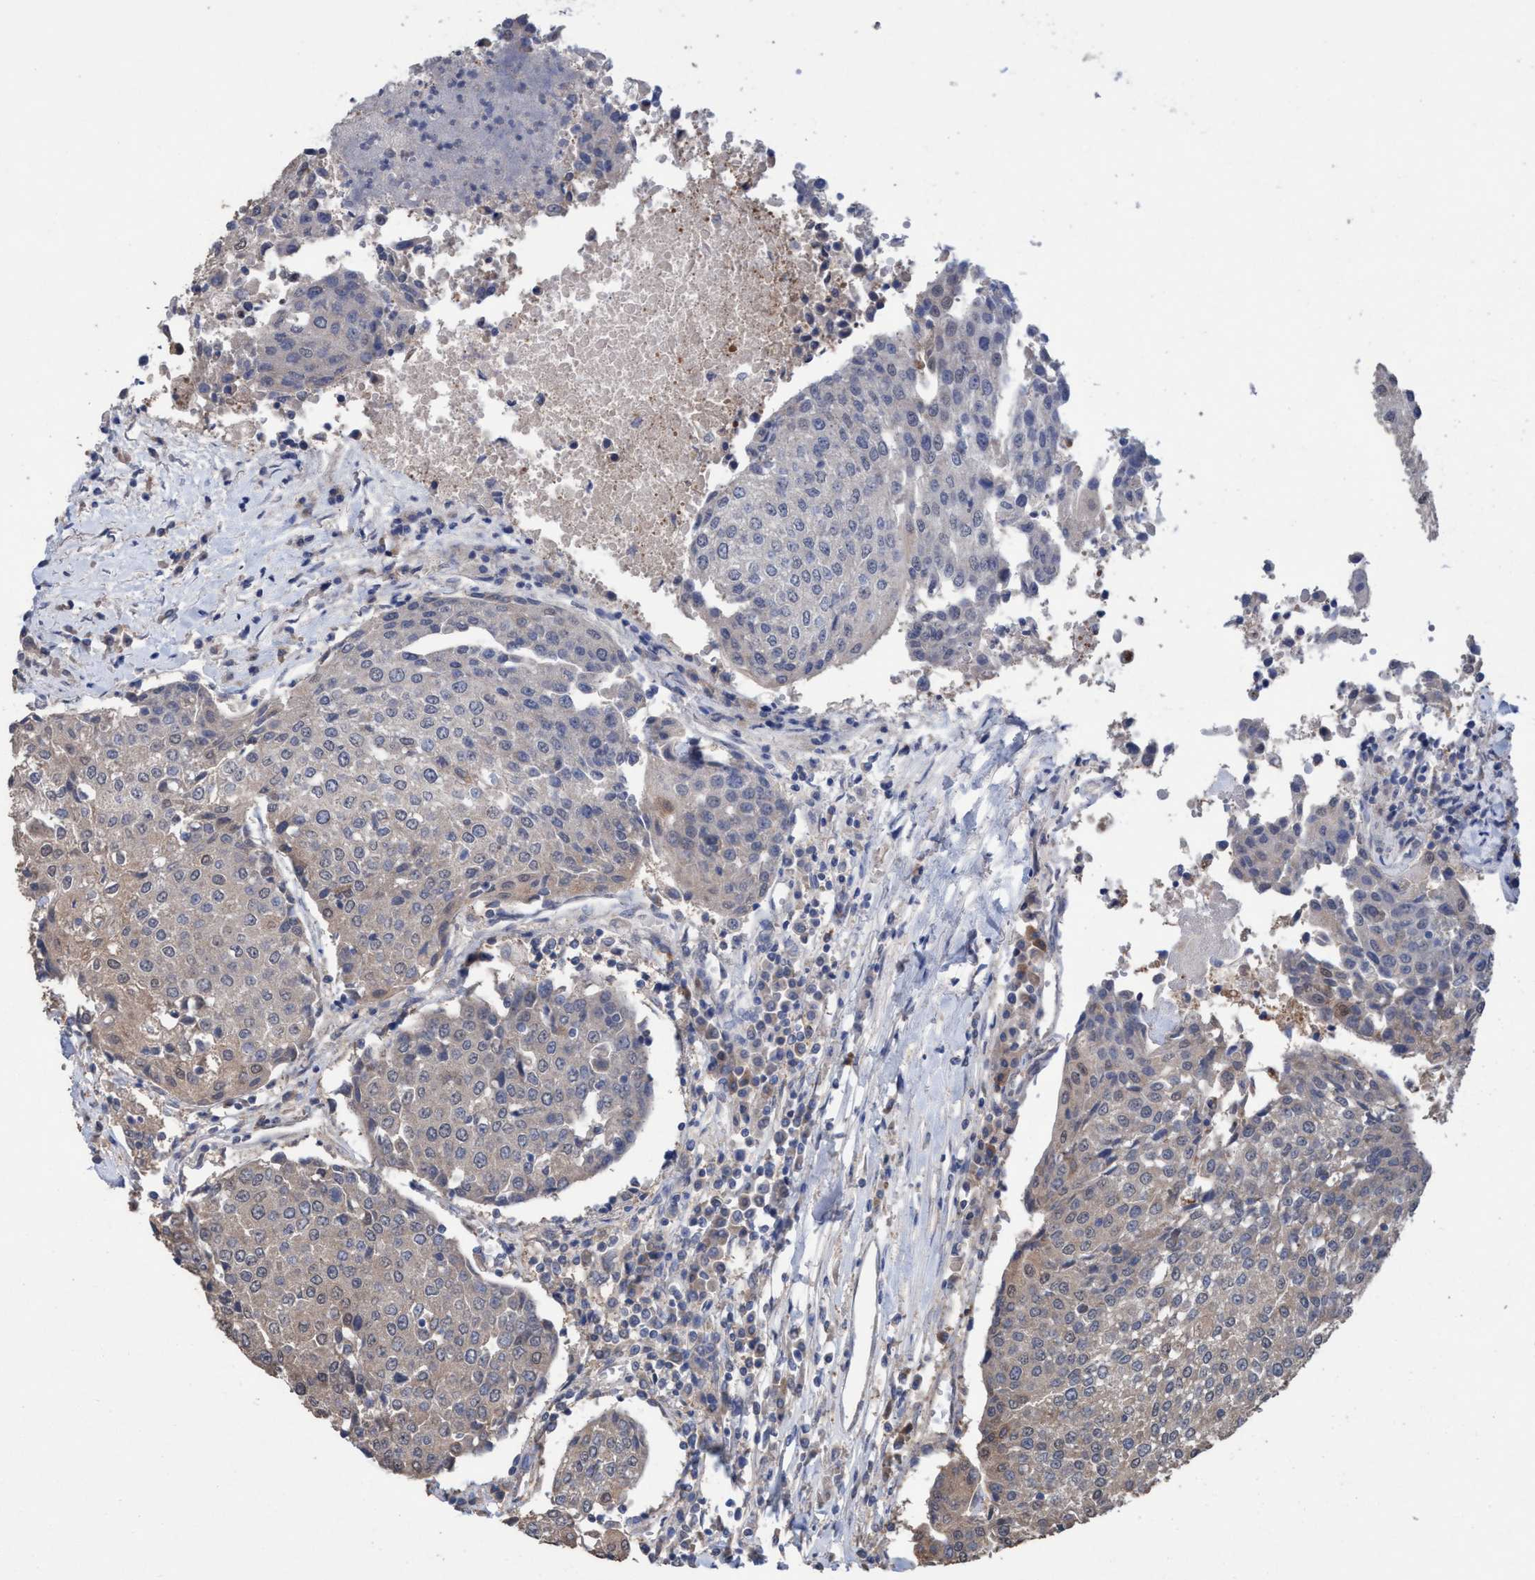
{"staining": {"intensity": "weak", "quantity": "<25%", "location": "cytoplasmic/membranous"}, "tissue": "urothelial cancer", "cell_type": "Tumor cells", "image_type": "cancer", "snomed": [{"axis": "morphology", "description": "Urothelial carcinoma, High grade"}, {"axis": "topography", "description": "Urinary bladder"}], "caption": "Immunohistochemistry (IHC) of high-grade urothelial carcinoma shows no expression in tumor cells.", "gene": "GLOD4", "patient": {"sex": "female", "age": 85}}